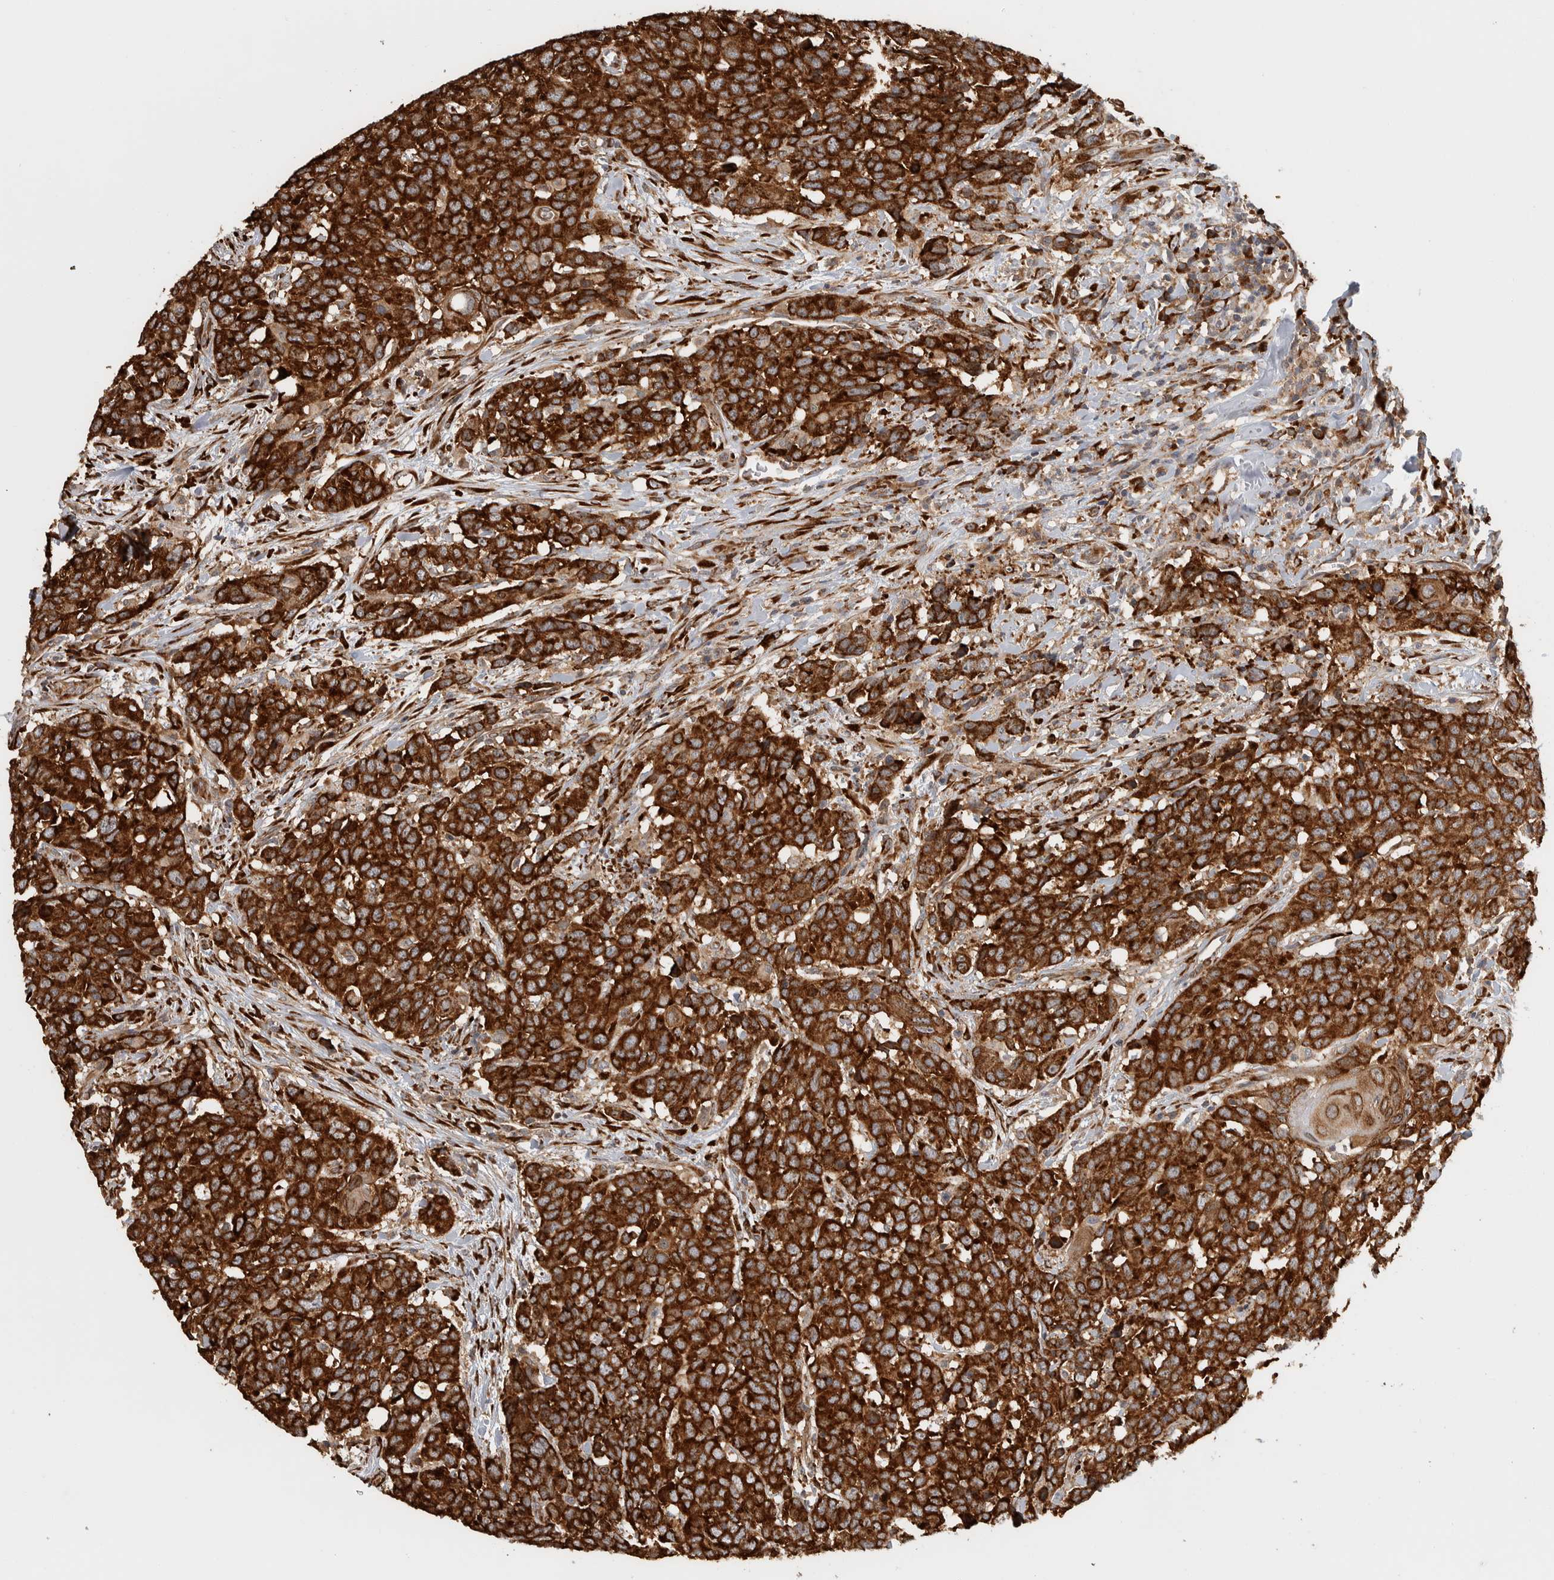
{"staining": {"intensity": "strong", "quantity": ">75%", "location": "cytoplasmic/membranous"}, "tissue": "head and neck cancer", "cell_type": "Tumor cells", "image_type": "cancer", "snomed": [{"axis": "morphology", "description": "Squamous cell carcinoma, NOS"}, {"axis": "topography", "description": "Head-Neck"}], "caption": "Immunohistochemical staining of human head and neck squamous cell carcinoma shows high levels of strong cytoplasmic/membranous staining in approximately >75% of tumor cells.", "gene": "EIF3H", "patient": {"sex": "male", "age": 66}}